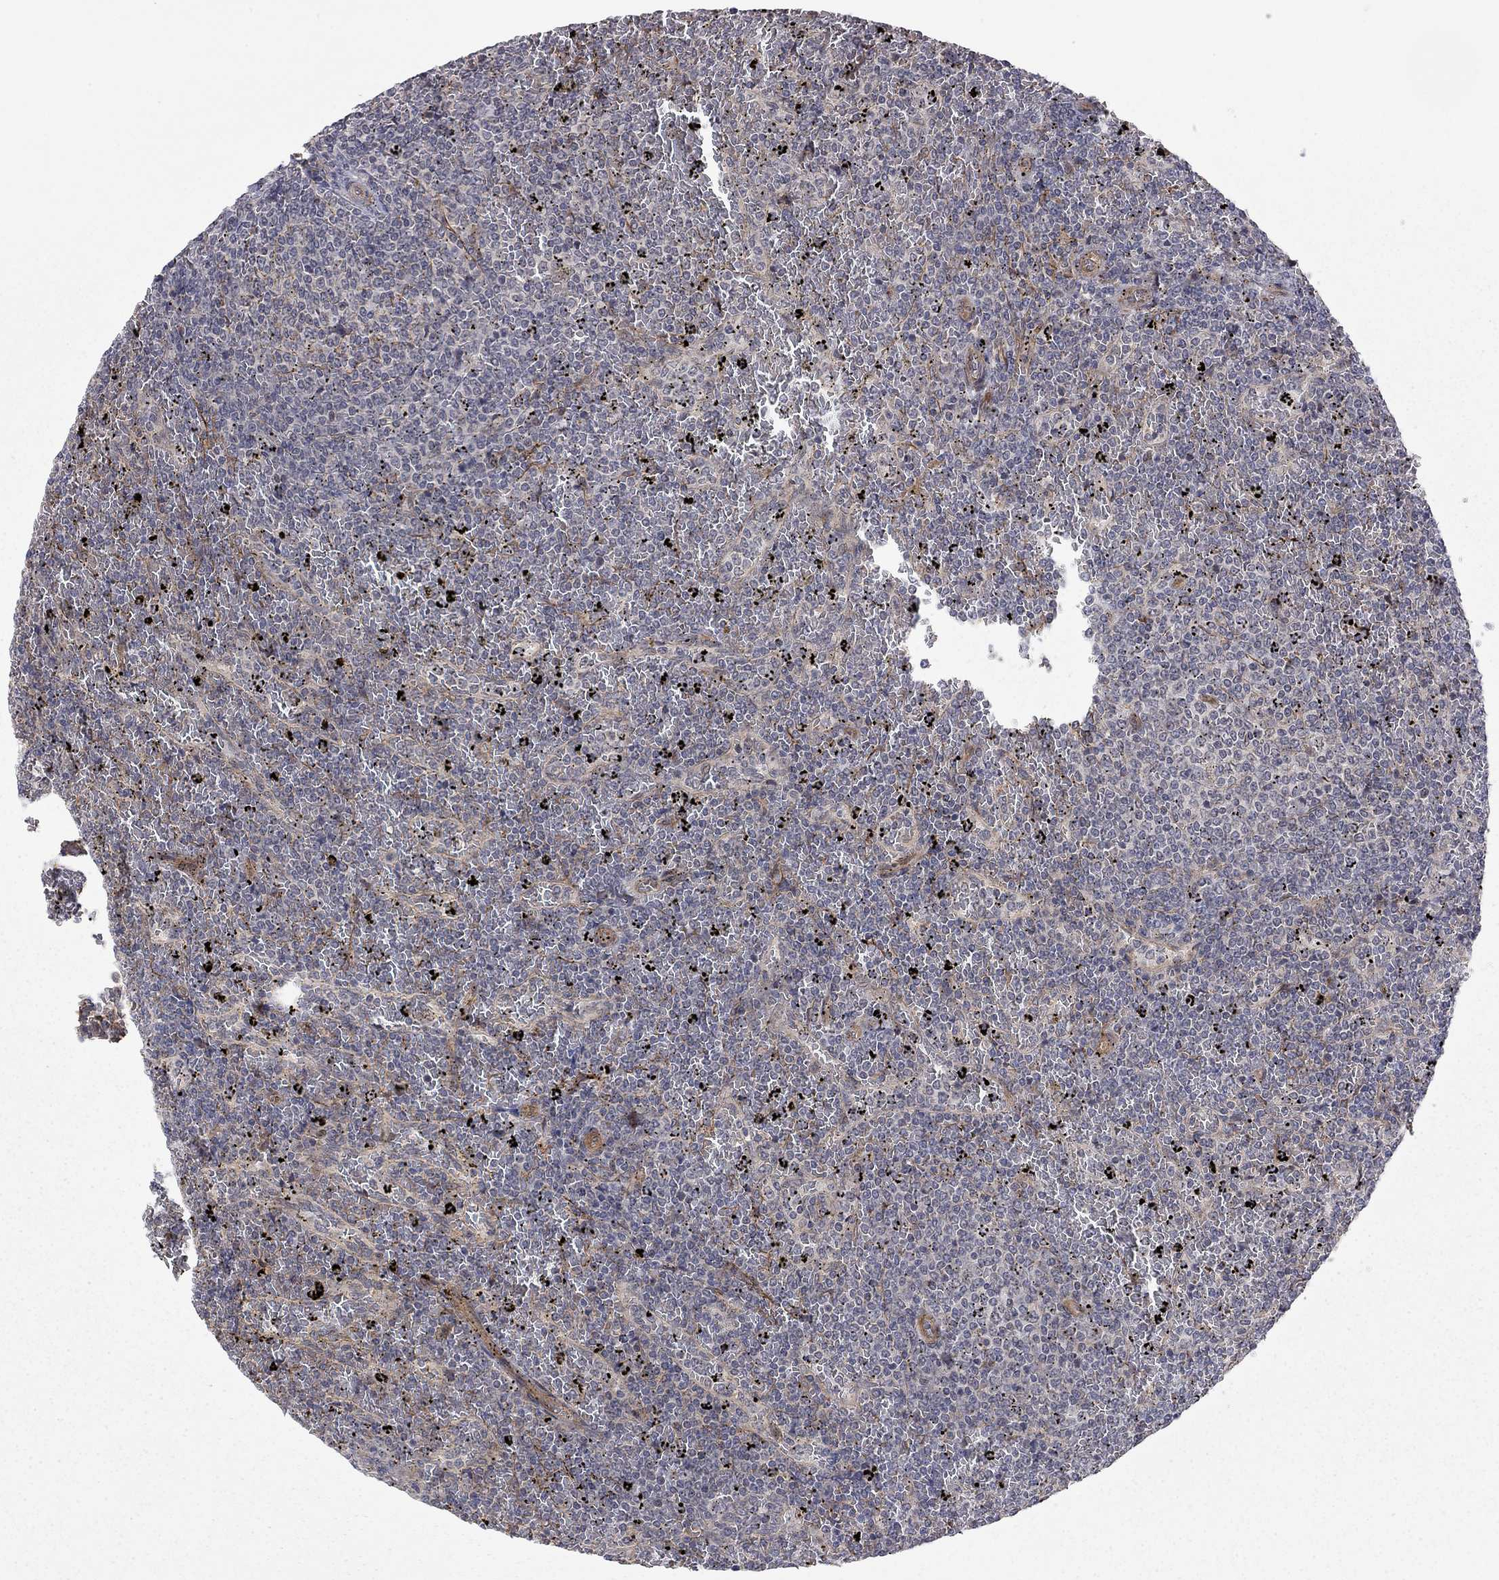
{"staining": {"intensity": "negative", "quantity": "none", "location": "none"}, "tissue": "lymphoma", "cell_type": "Tumor cells", "image_type": "cancer", "snomed": [{"axis": "morphology", "description": "Malignant lymphoma, non-Hodgkin's type, Low grade"}, {"axis": "topography", "description": "Spleen"}], "caption": "Immunohistochemistry micrograph of human lymphoma stained for a protein (brown), which displays no positivity in tumor cells.", "gene": "EXOC3L2", "patient": {"sex": "female", "age": 77}}